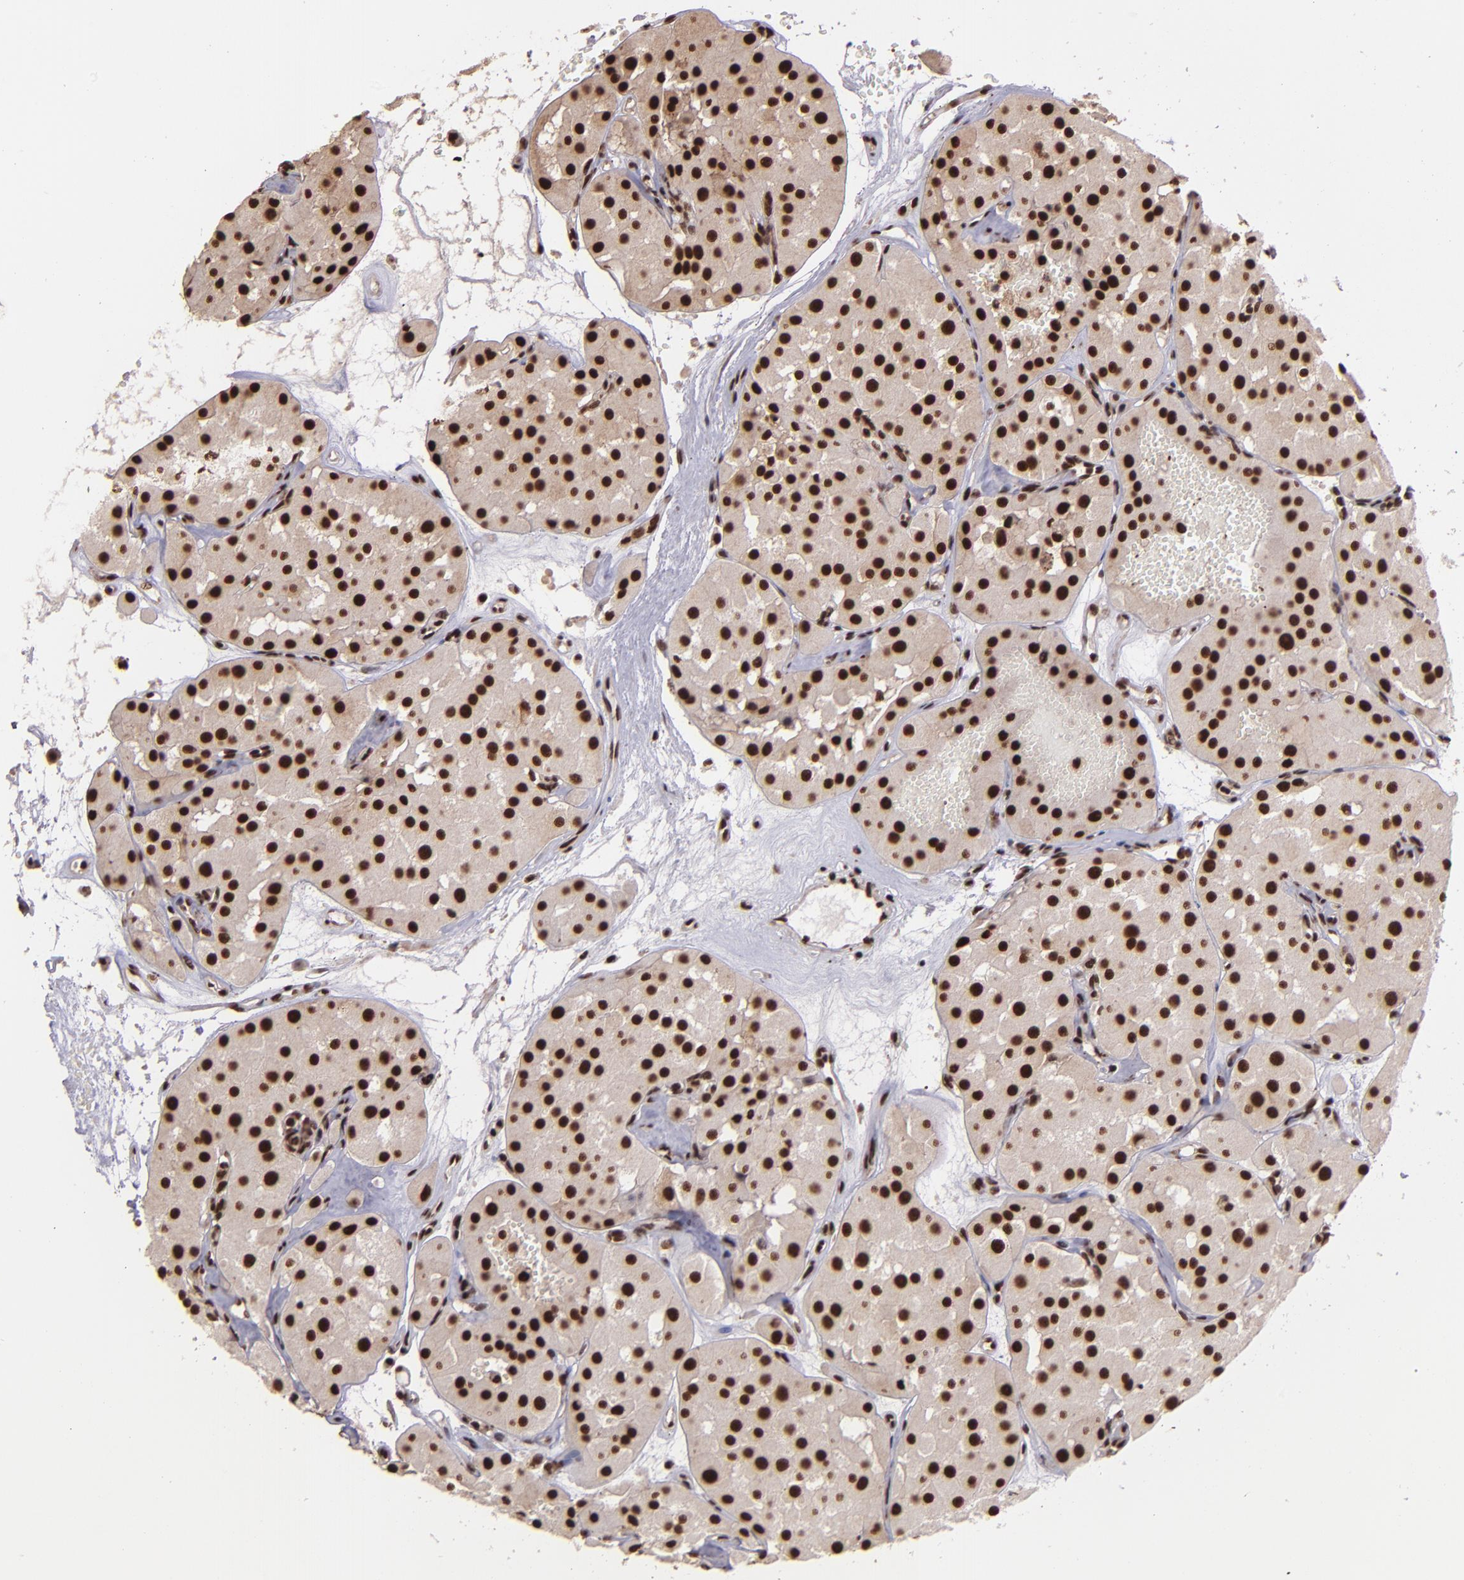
{"staining": {"intensity": "strong", "quantity": ">75%", "location": "cytoplasmic/membranous,nuclear"}, "tissue": "renal cancer", "cell_type": "Tumor cells", "image_type": "cancer", "snomed": [{"axis": "morphology", "description": "Adenocarcinoma, uncertain malignant potential"}, {"axis": "topography", "description": "Kidney"}], "caption": "A histopathology image showing strong cytoplasmic/membranous and nuclear staining in about >75% of tumor cells in renal cancer (adenocarcinoma,  uncertain malignant potential), as visualized by brown immunohistochemical staining.", "gene": "PQBP1", "patient": {"sex": "male", "age": 63}}